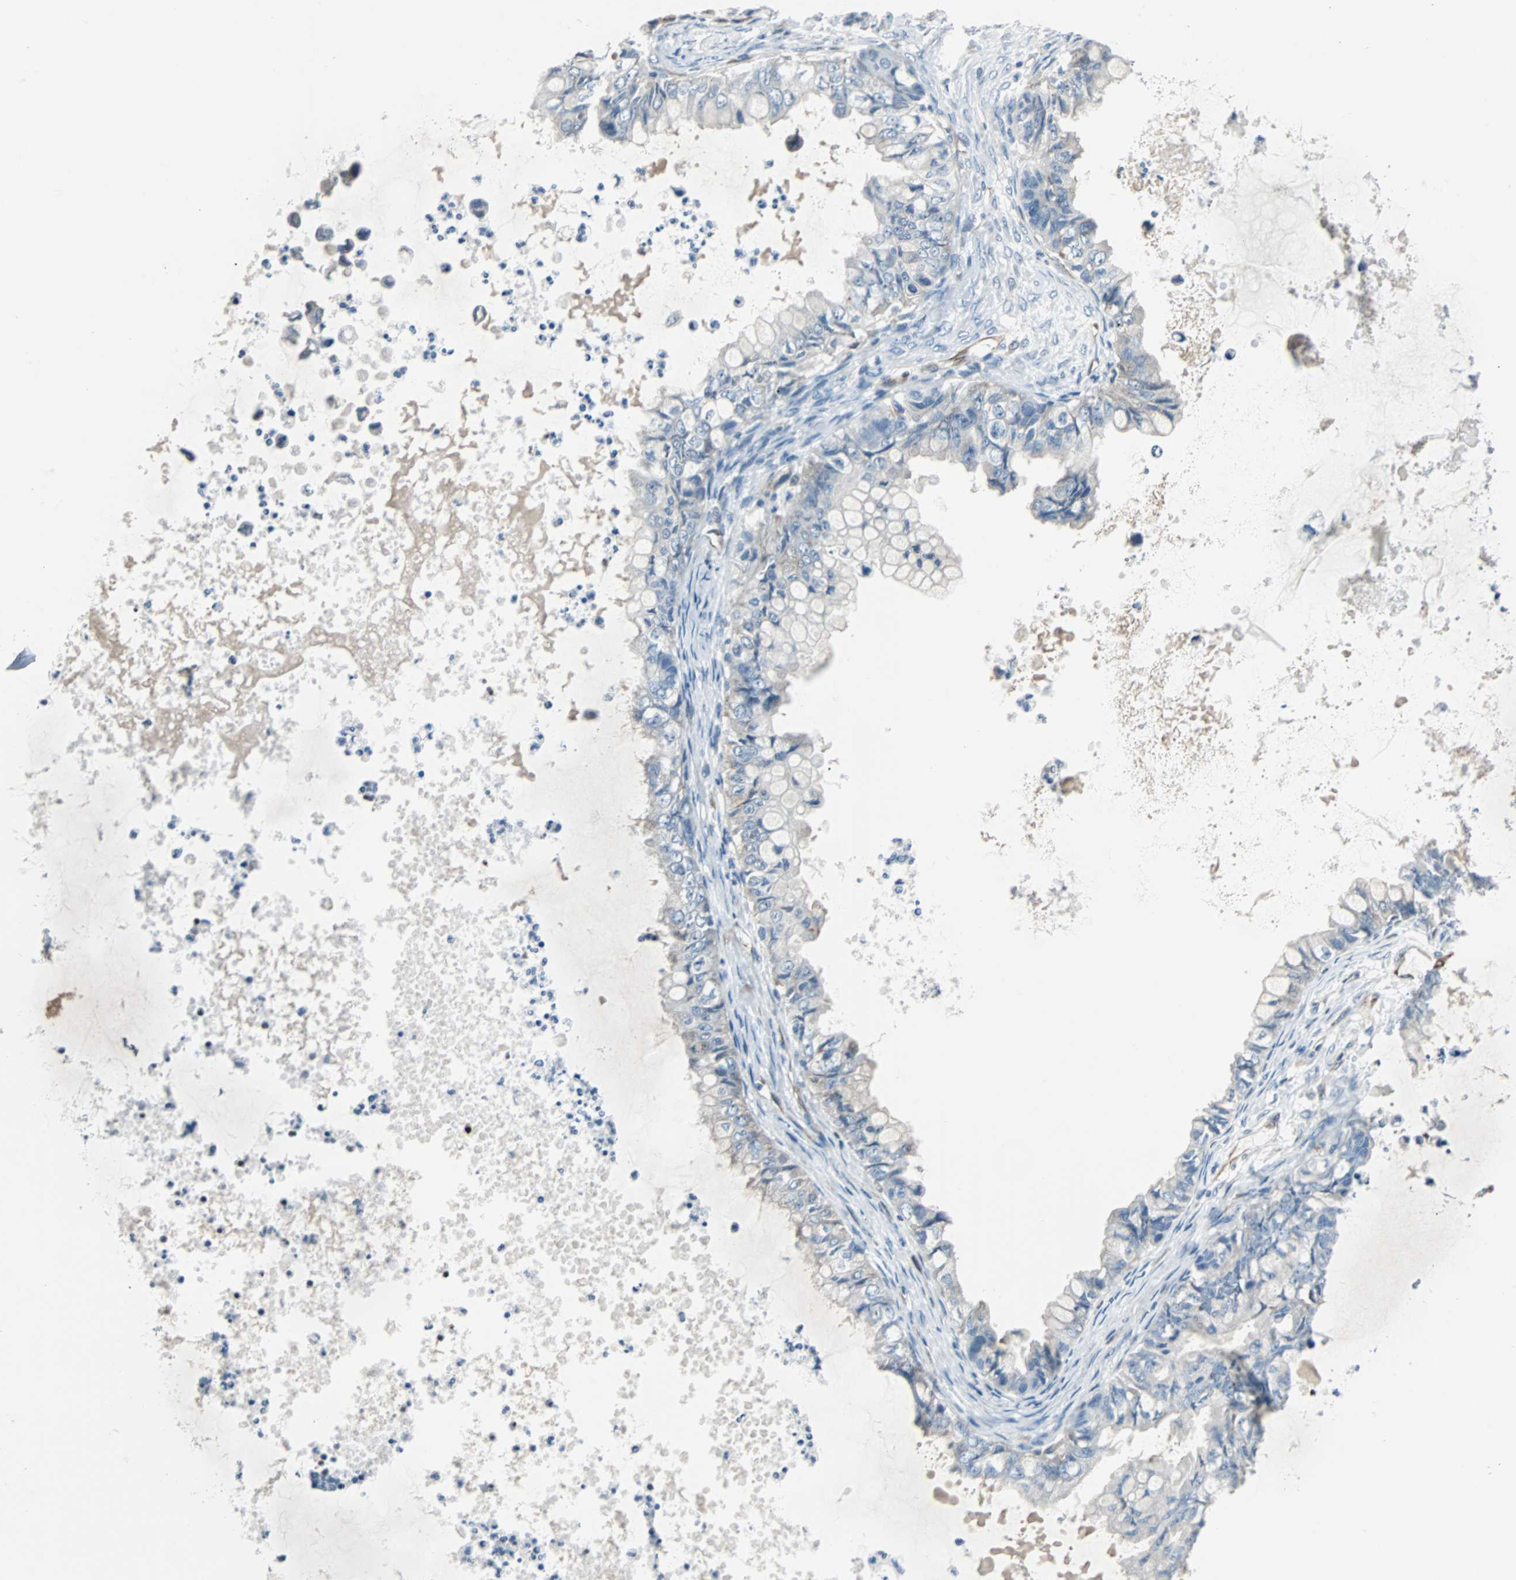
{"staining": {"intensity": "weak", "quantity": "25%-75%", "location": "cytoplasmic/membranous"}, "tissue": "ovarian cancer", "cell_type": "Tumor cells", "image_type": "cancer", "snomed": [{"axis": "morphology", "description": "Cystadenocarcinoma, mucinous, NOS"}, {"axis": "topography", "description": "Ovary"}], "caption": "This photomicrograph demonstrates ovarian cancer (mucinous cystadenocarcinoma) stained with immunohistochemistry to label a protein in brown. The cytoplasmic/membranous of tumor cells show weak positivity for the protein. Nuclei are counter-stained blue.", "gene": "SWAP70", "patient": {"sex": "female", "age": 80}}